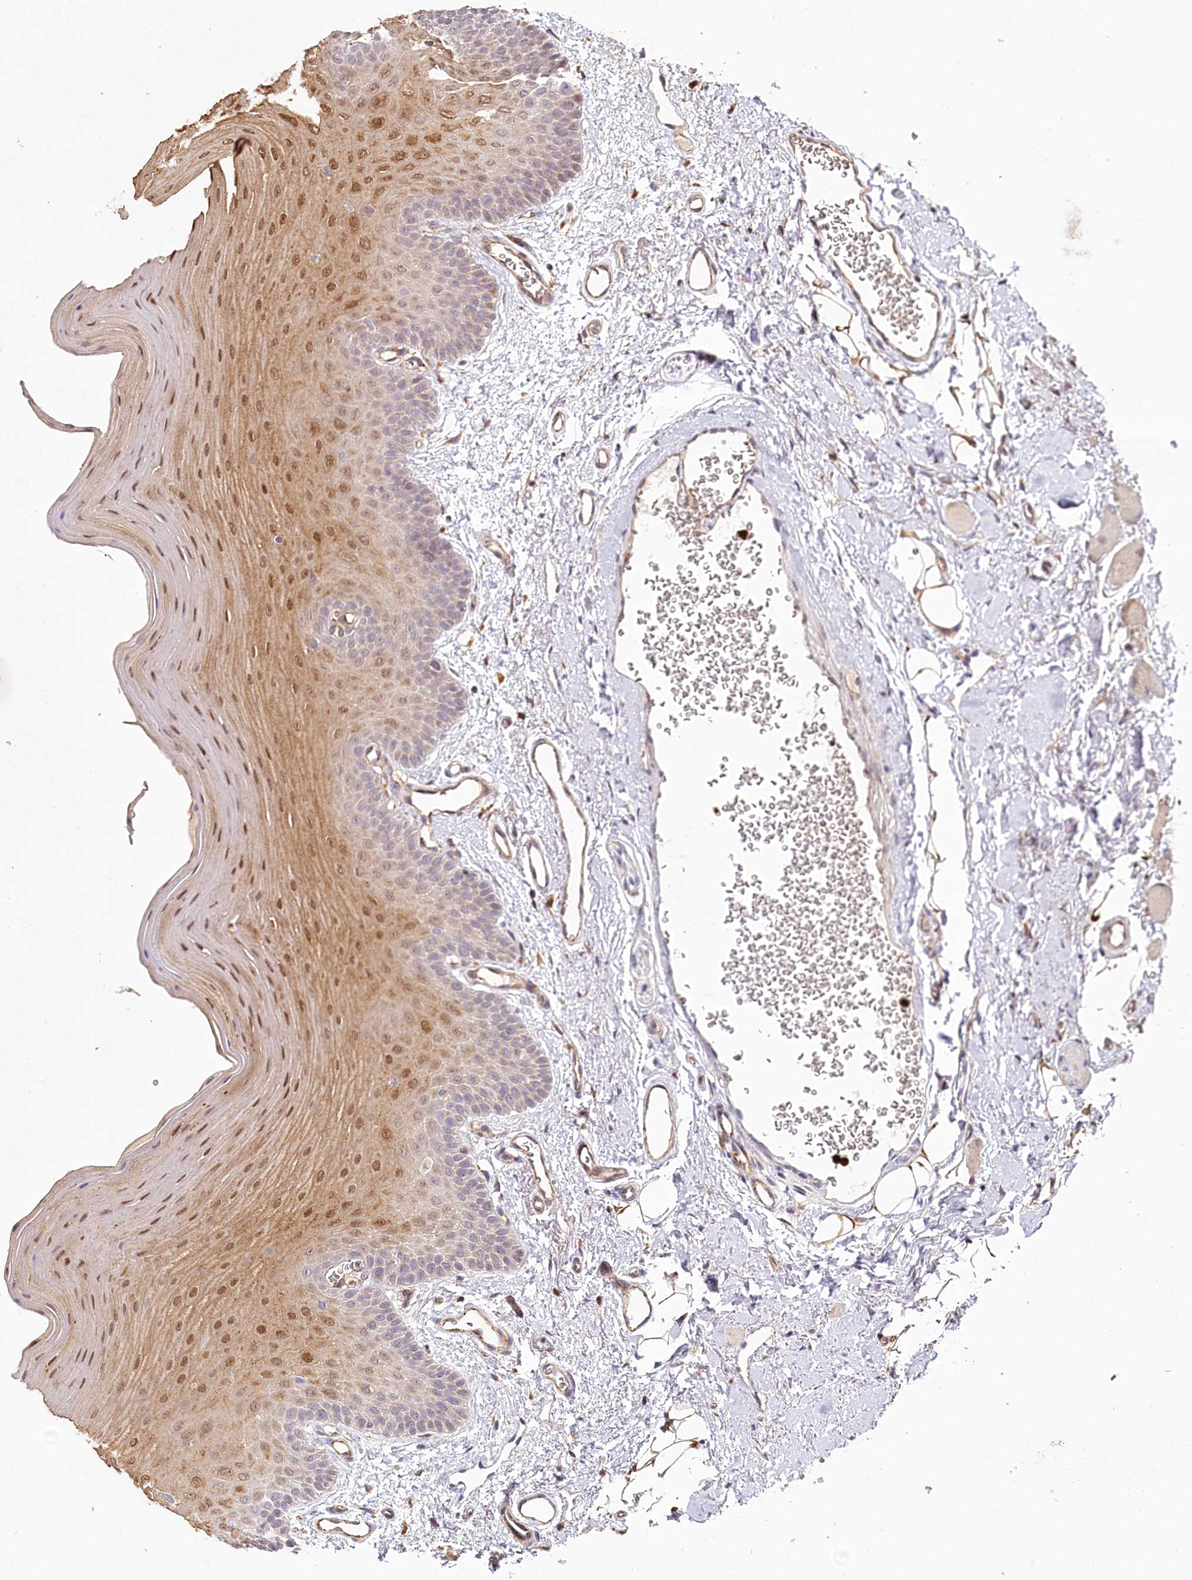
{"staining": {"intensity": "moderate", "quantity": "<25%", "location": "cytoplasmic/membranous,nuclear"}, "tissue": "oral mucosa", "cell_type": "Squamous epithelial cells", "image_type": "normal", "snomed": [{"axis": "morphology", "description": "Normal tissue, NOS"}, {"axis": "topography", "description": "Oral tissue"}], "caption": "Brown immunohistochemical staining in unremarkable human oral mucosa exhibits moderate cytoplasmic/membranous,nuclear expression in approximately <25% of squamous epithelial cells.", "gene": "ALKBH8", "patient": {"sex": "male", "age": 68}}